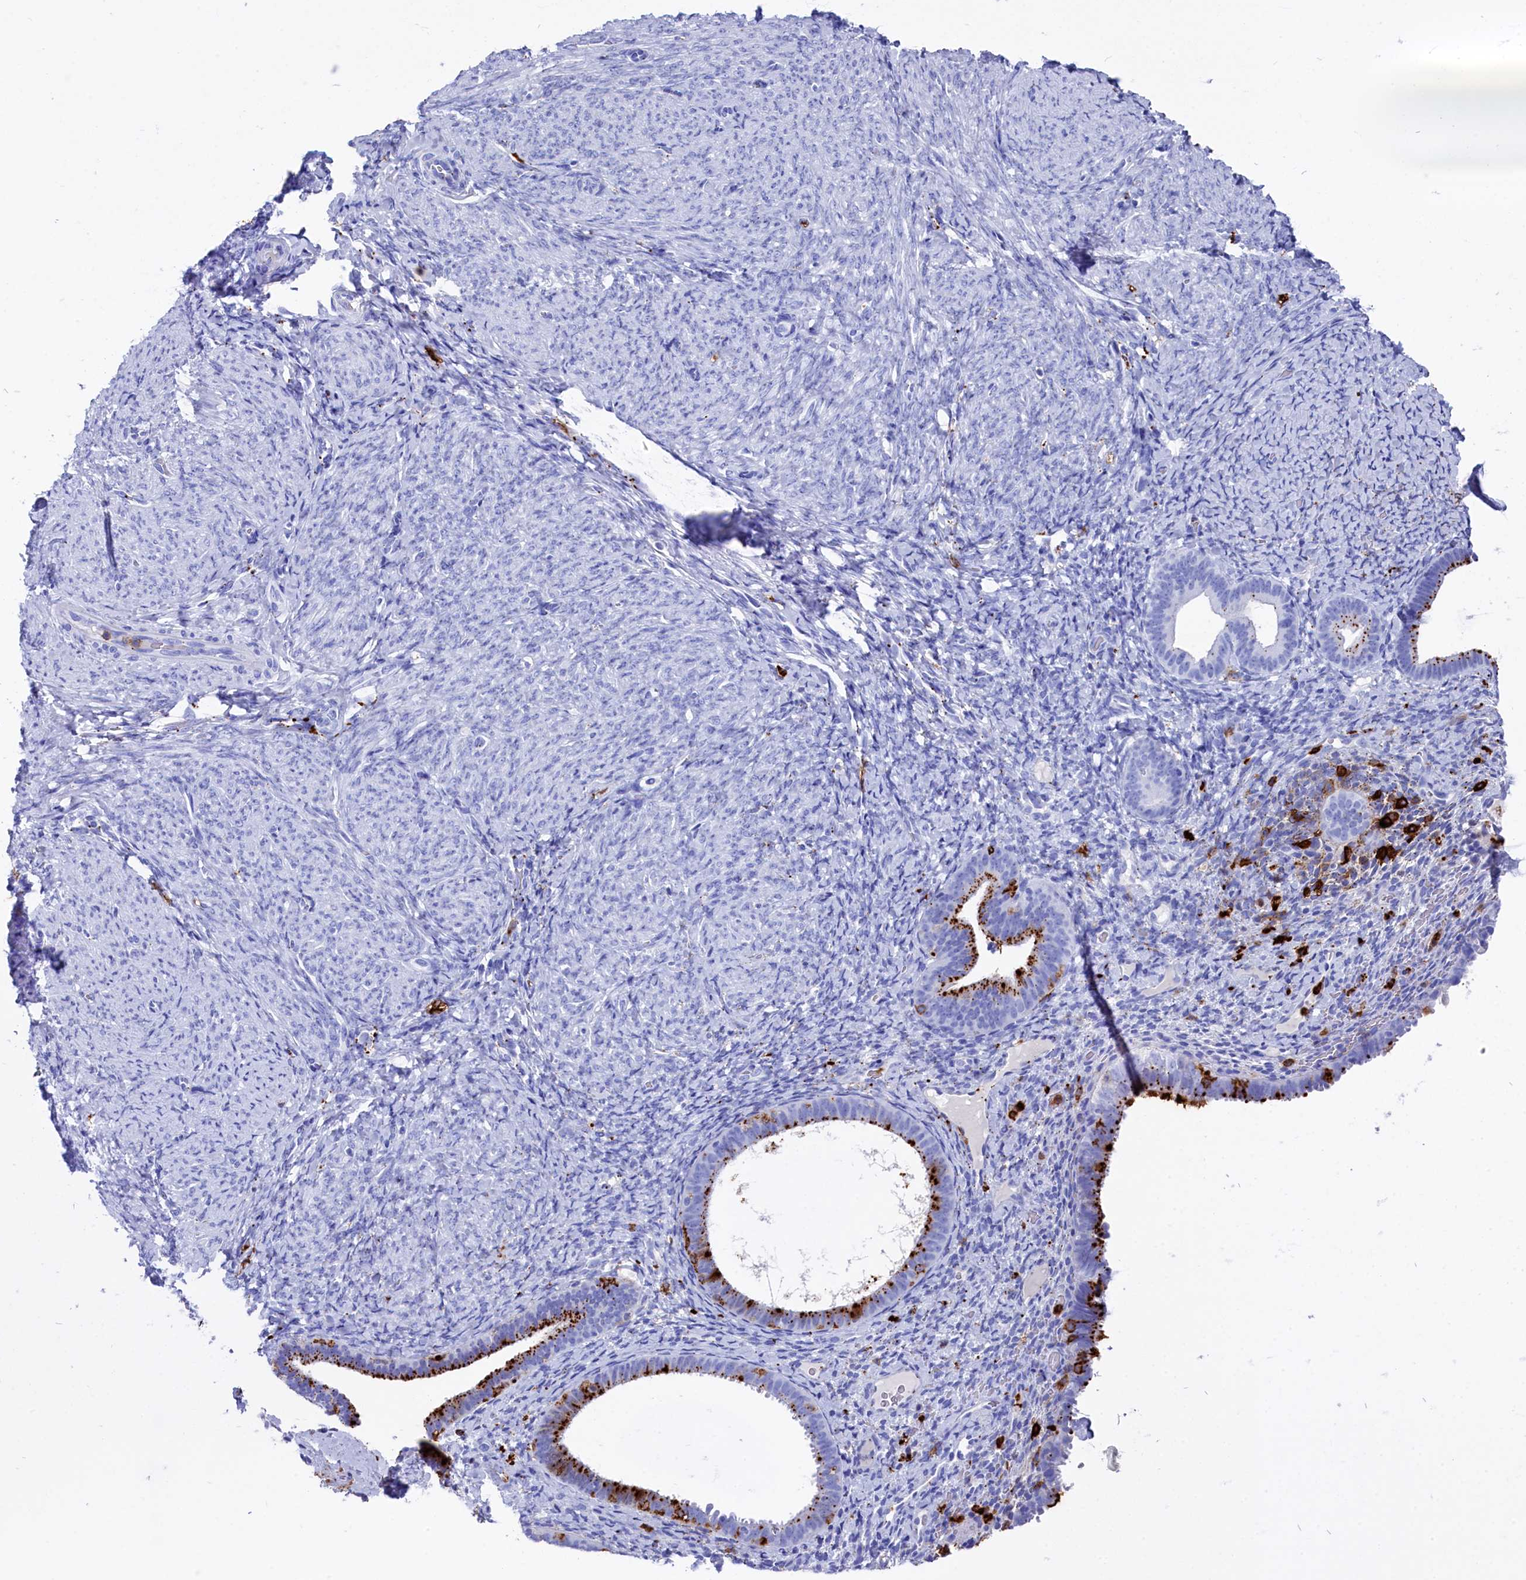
{"staining": {"intensity": "negative", "quantity": "none", "location": "none"}, "tissue": "endometrium", "cell_type": "Cells in endometrial stroma", "image_type": "normal", "snomed": [{"axis": "morphology", "description": "Normal tissue, NOS"}, {"axis": "topography", "description": "Endometrium"}], "caption": "Endometrium stained for a protein using IHC shows no expression cells in endometrial stroma.", "gene": "PLAC8", "patient": {"sex": "female", "age": 65}}